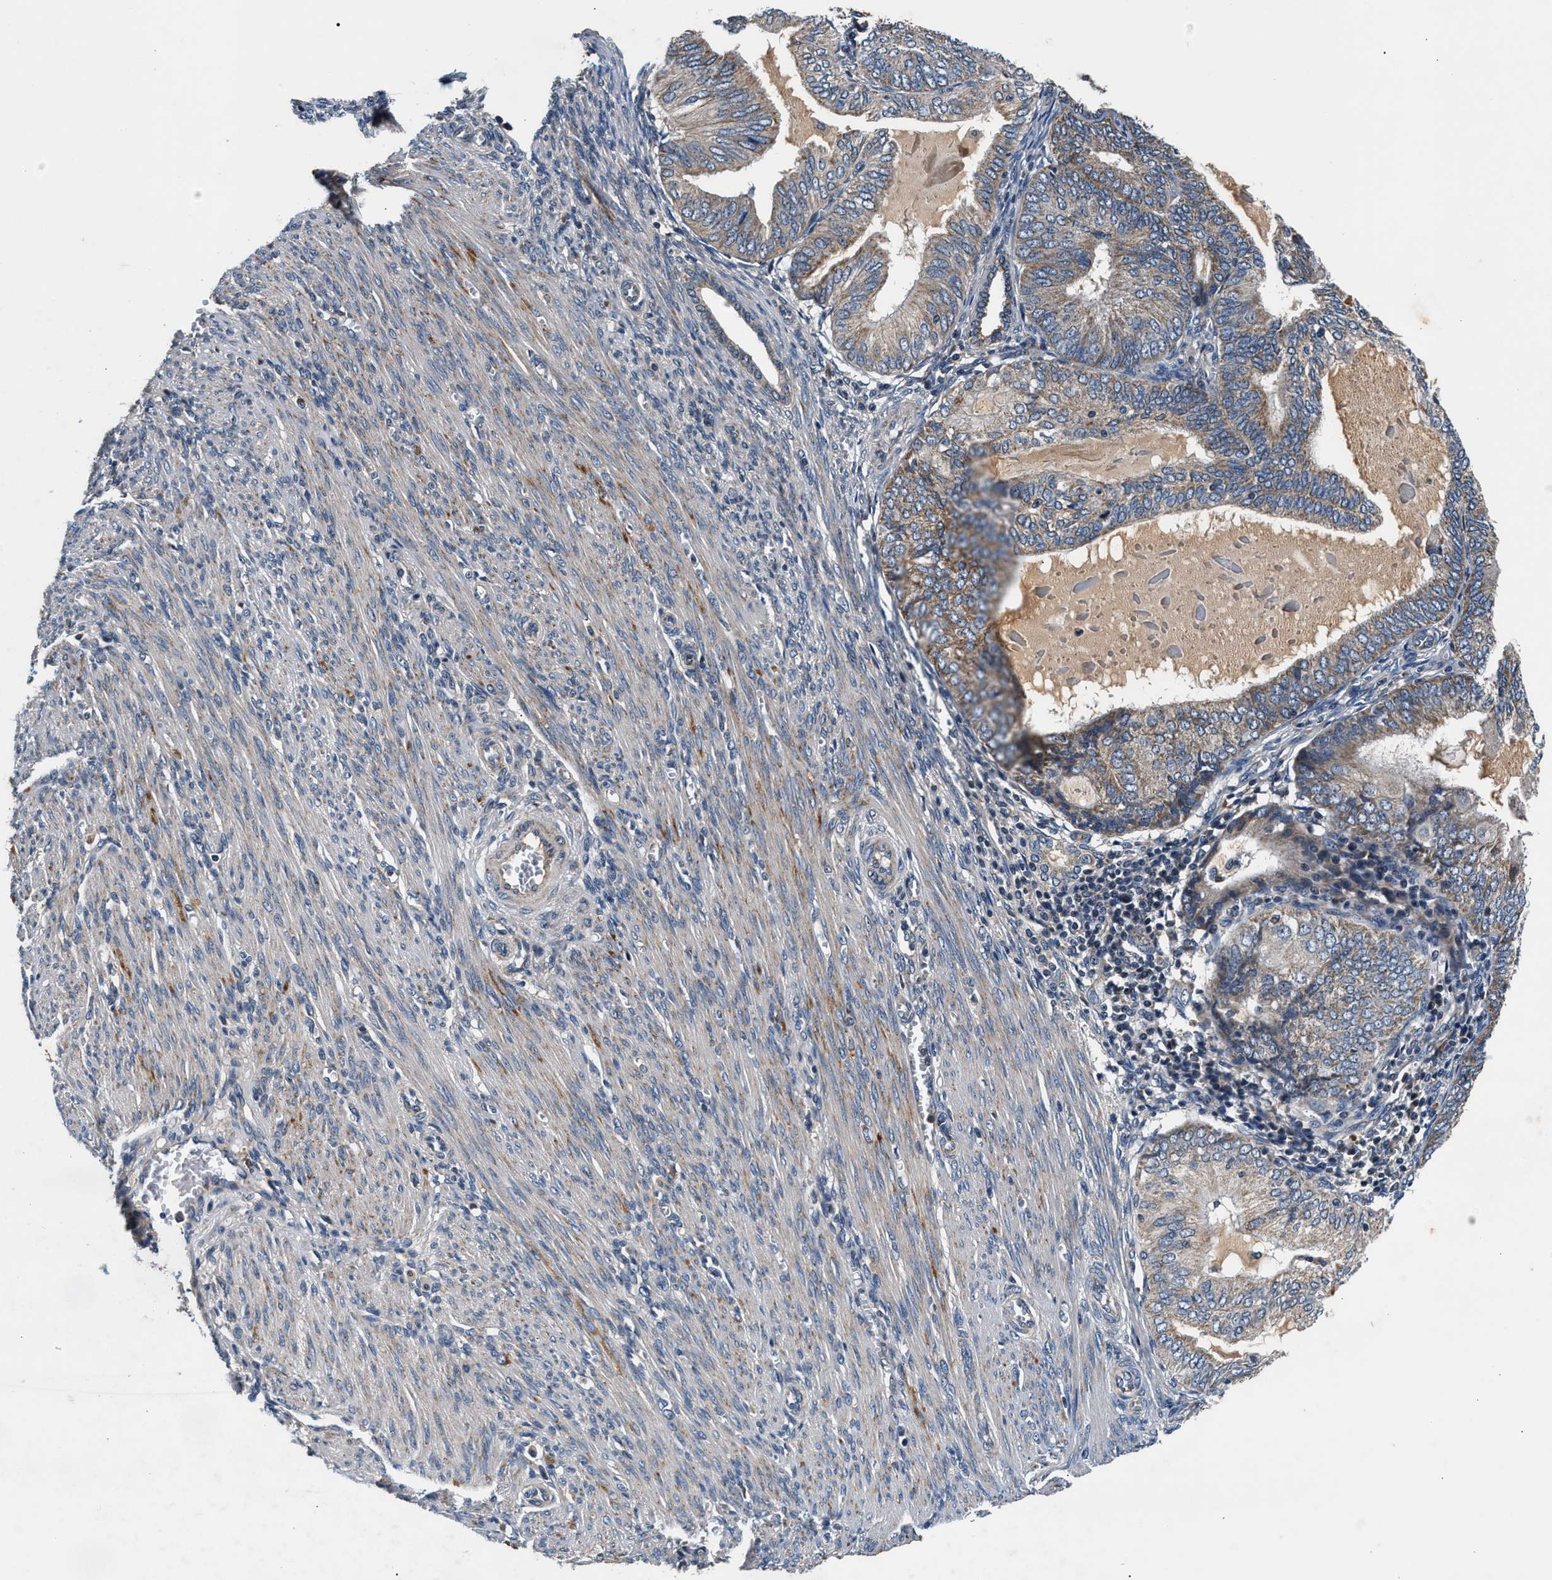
{"staining": {"intensity": "weak", "quantity": ">75%", "location": "cytoplasmic/membranous"}, "tissue": "endometrial cancer", "cell_type": "Tumor cells", "image_type": "cancer", "snomed": [{"axis": "morphology", "description": "Adenocarcinoma, NOS"}, {"axis": "topography", "description": "Endometrium"}], "caption": "Protein expression analysis of endometrial adenocarcinoma exhibits weak cytoplasmic/membranous staining in approximately >75% of tumor cells.", "gene": "IMMT", "patient": {"sex": "female", "age": 81}}